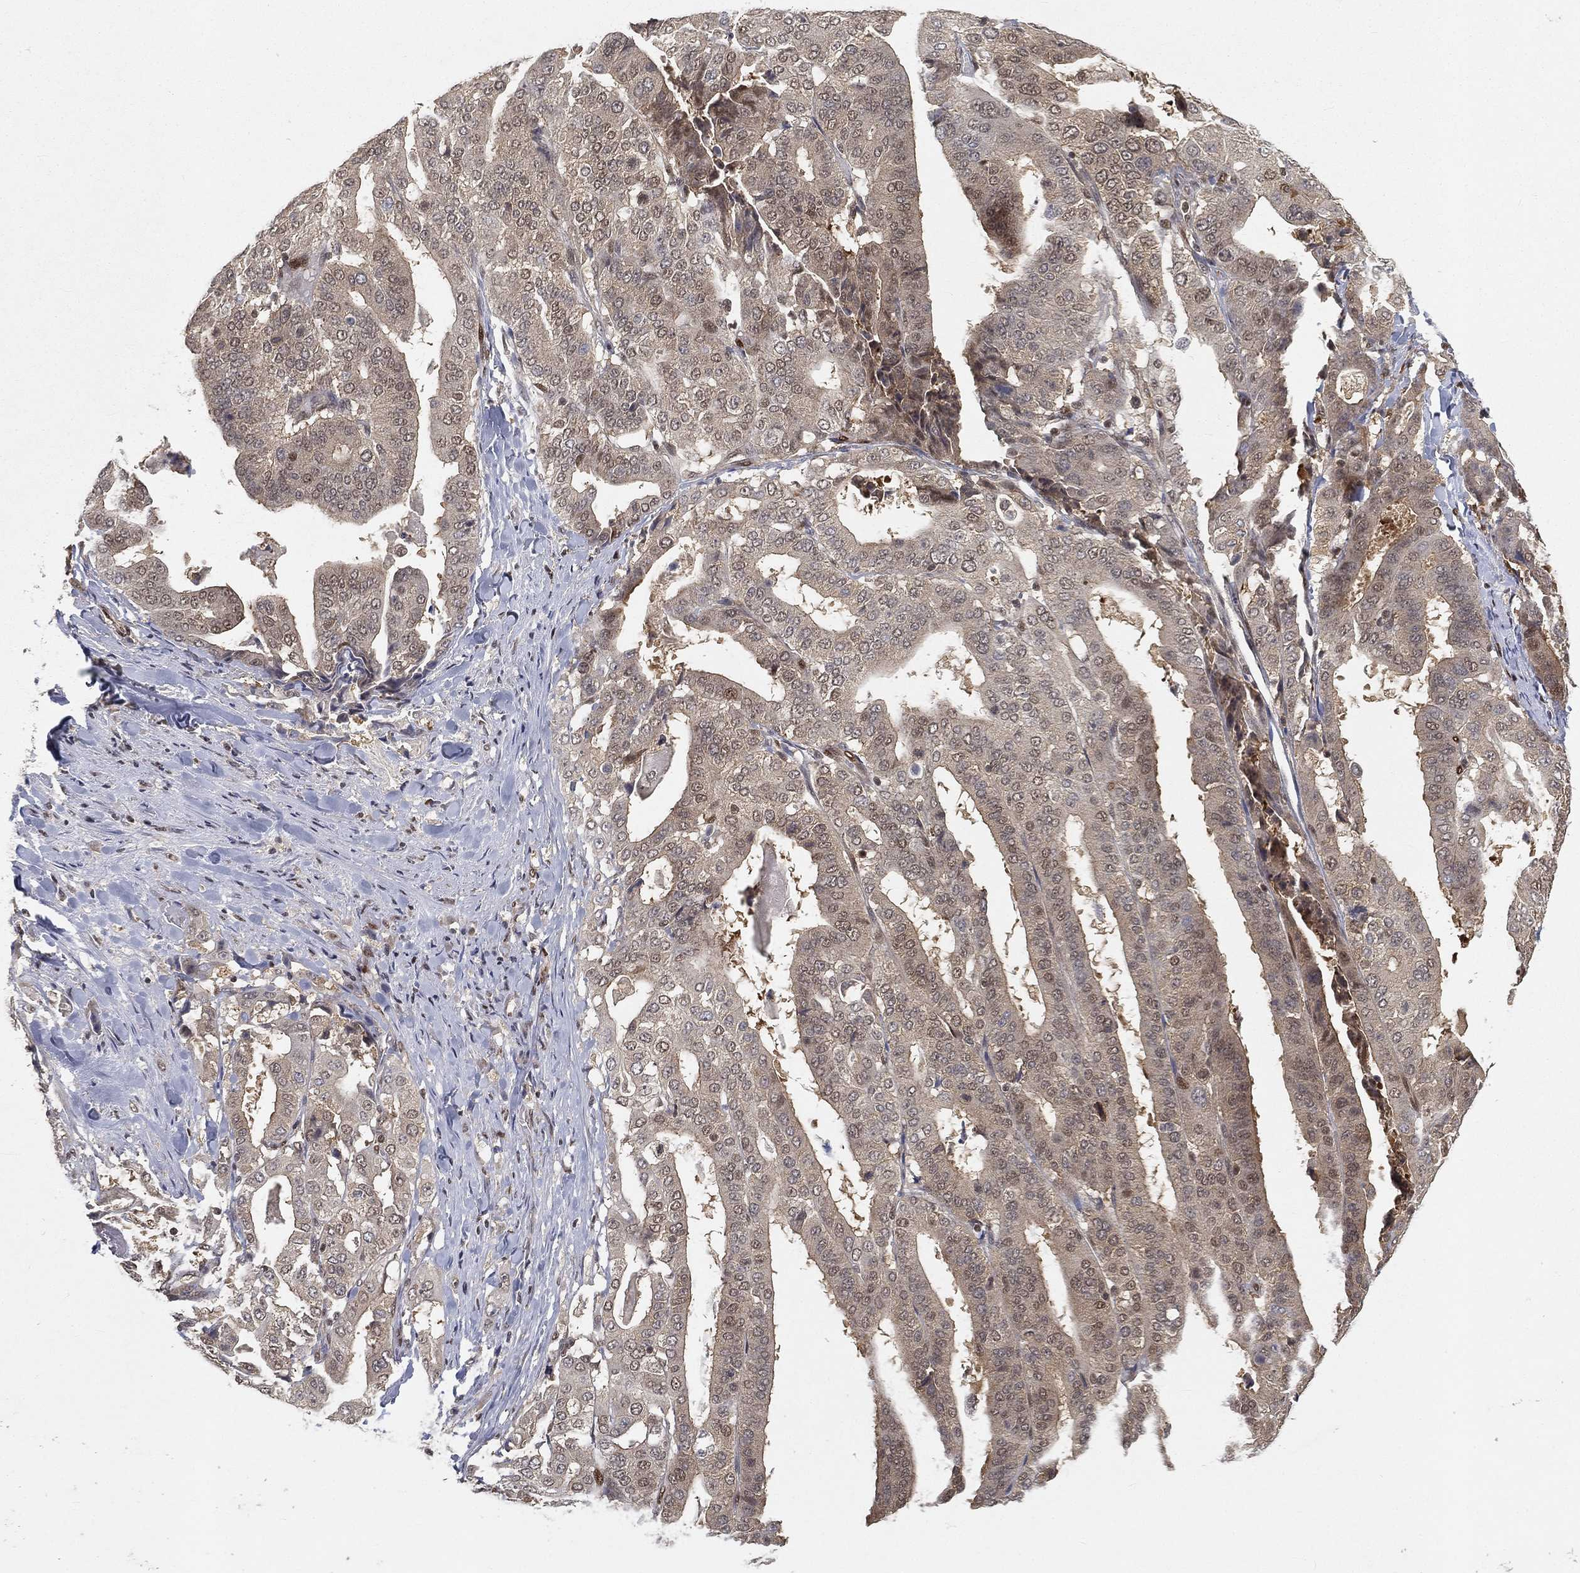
{"staining": {"intensity": "negative", "quantity": "none", "location": "none"}, "tissue": "stomach cancer", "cell_type": "Tumor cells", "image_type": "cancer", "snomed": [{"axis": "morphology", "description": "Adenocarcinoma, NOS"}, {"axis": "topography", "description": "Stomach"}], "caption": "An IHC micrograph of stomach cancer is shown. There is no staining in tumor cells of stomach cancer.", "gene": "CRTC3", "patient": {"sex": "male", "age": 48}}